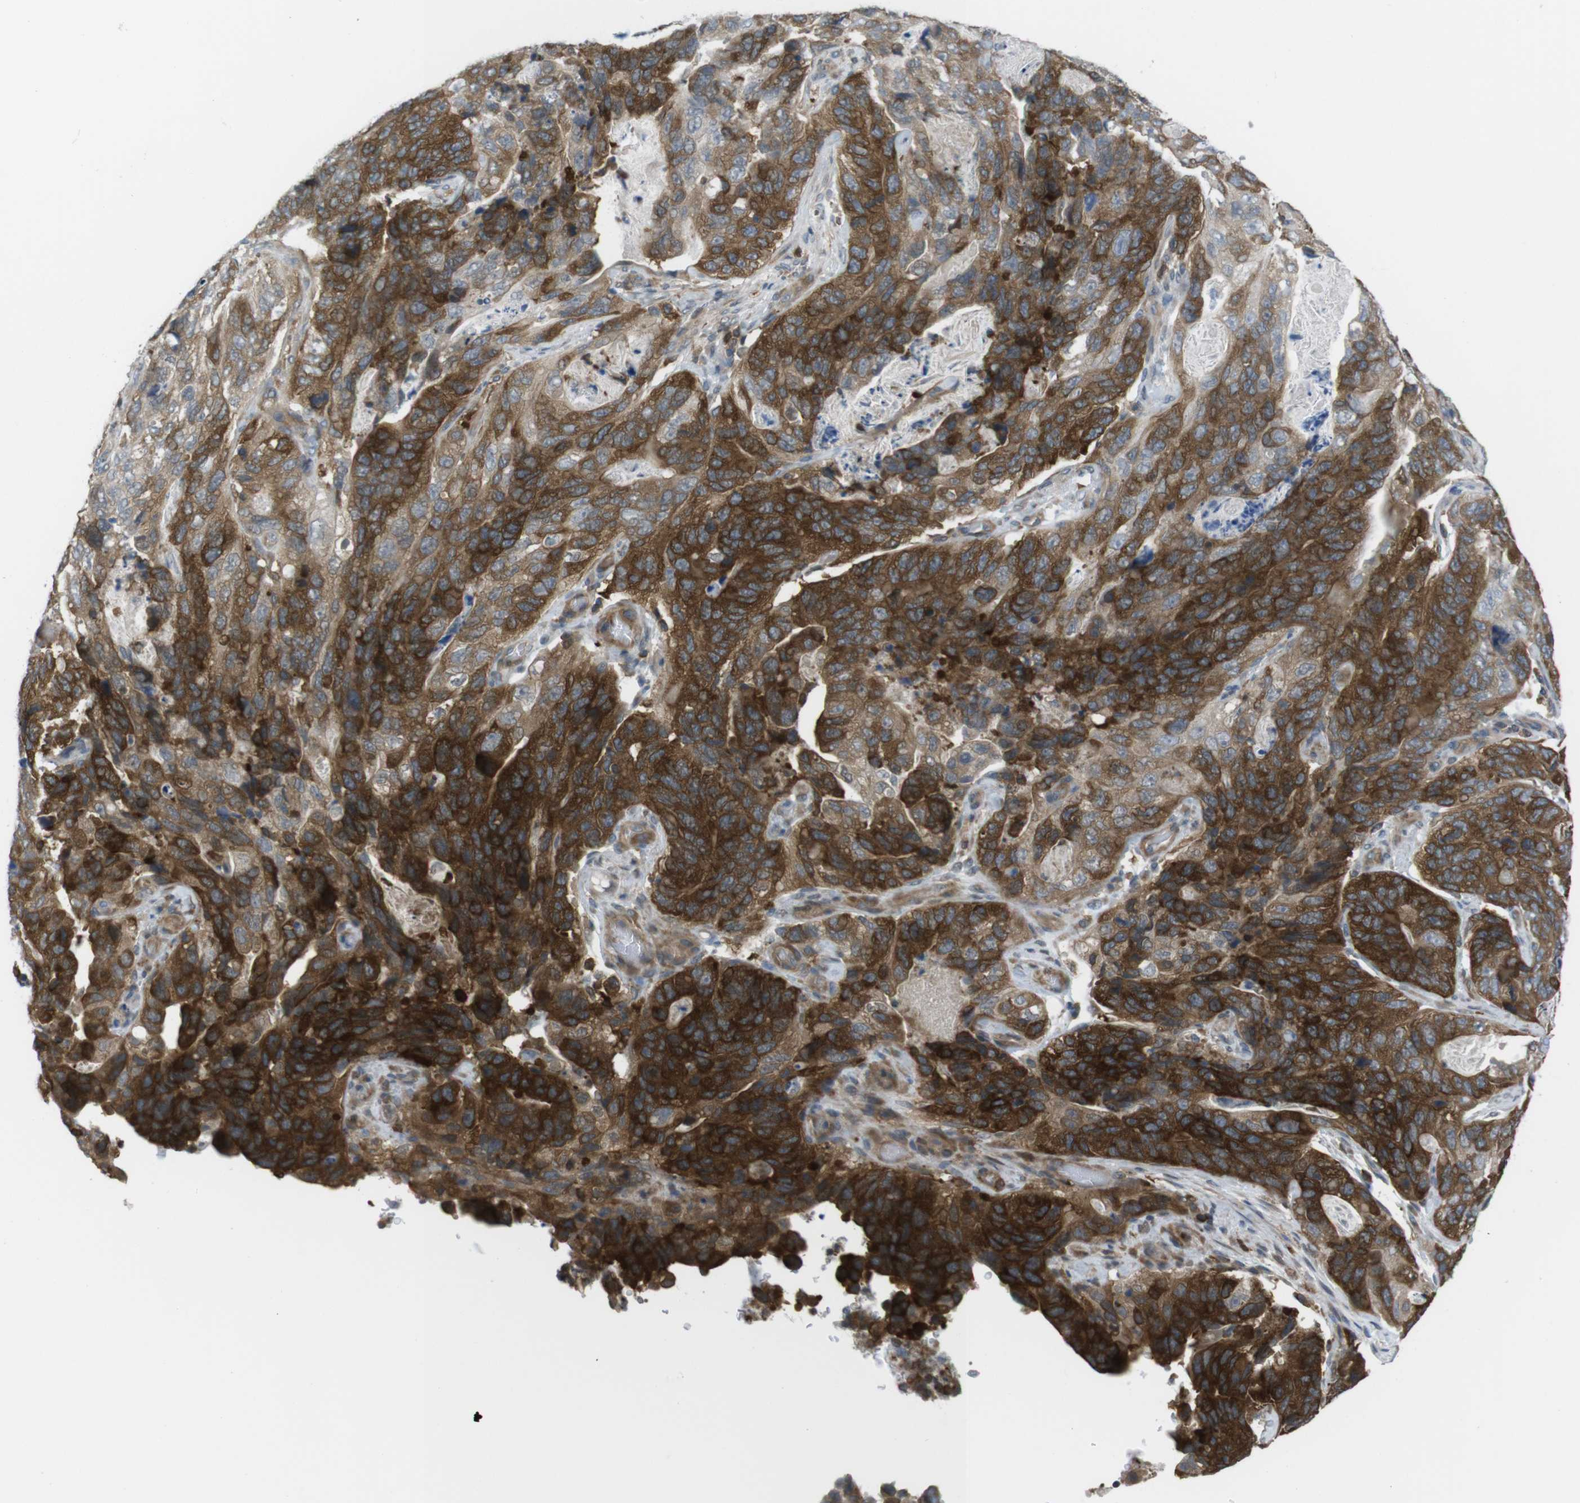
{"staining": {"intensity": "strong", "quantity": ">75%", "location": "cytoplasmic/membranous"}, "tissue": "stomach cancer", "cell_type": "Tumor cells", "image_type": "cancer", "snomed": [{"axis": "morphology", "description": "Adenocarcinoma, NOS"}, {"axis": "topography", "description": "Stomach"}], "caption": "Protein staining of stomach cancer tissue shows strong cytoplasmic/membranous positivity in approximately >75% of tumor cells.", "gene": "MTHFD1", "patient": {"sex": "female", "age": 89}}